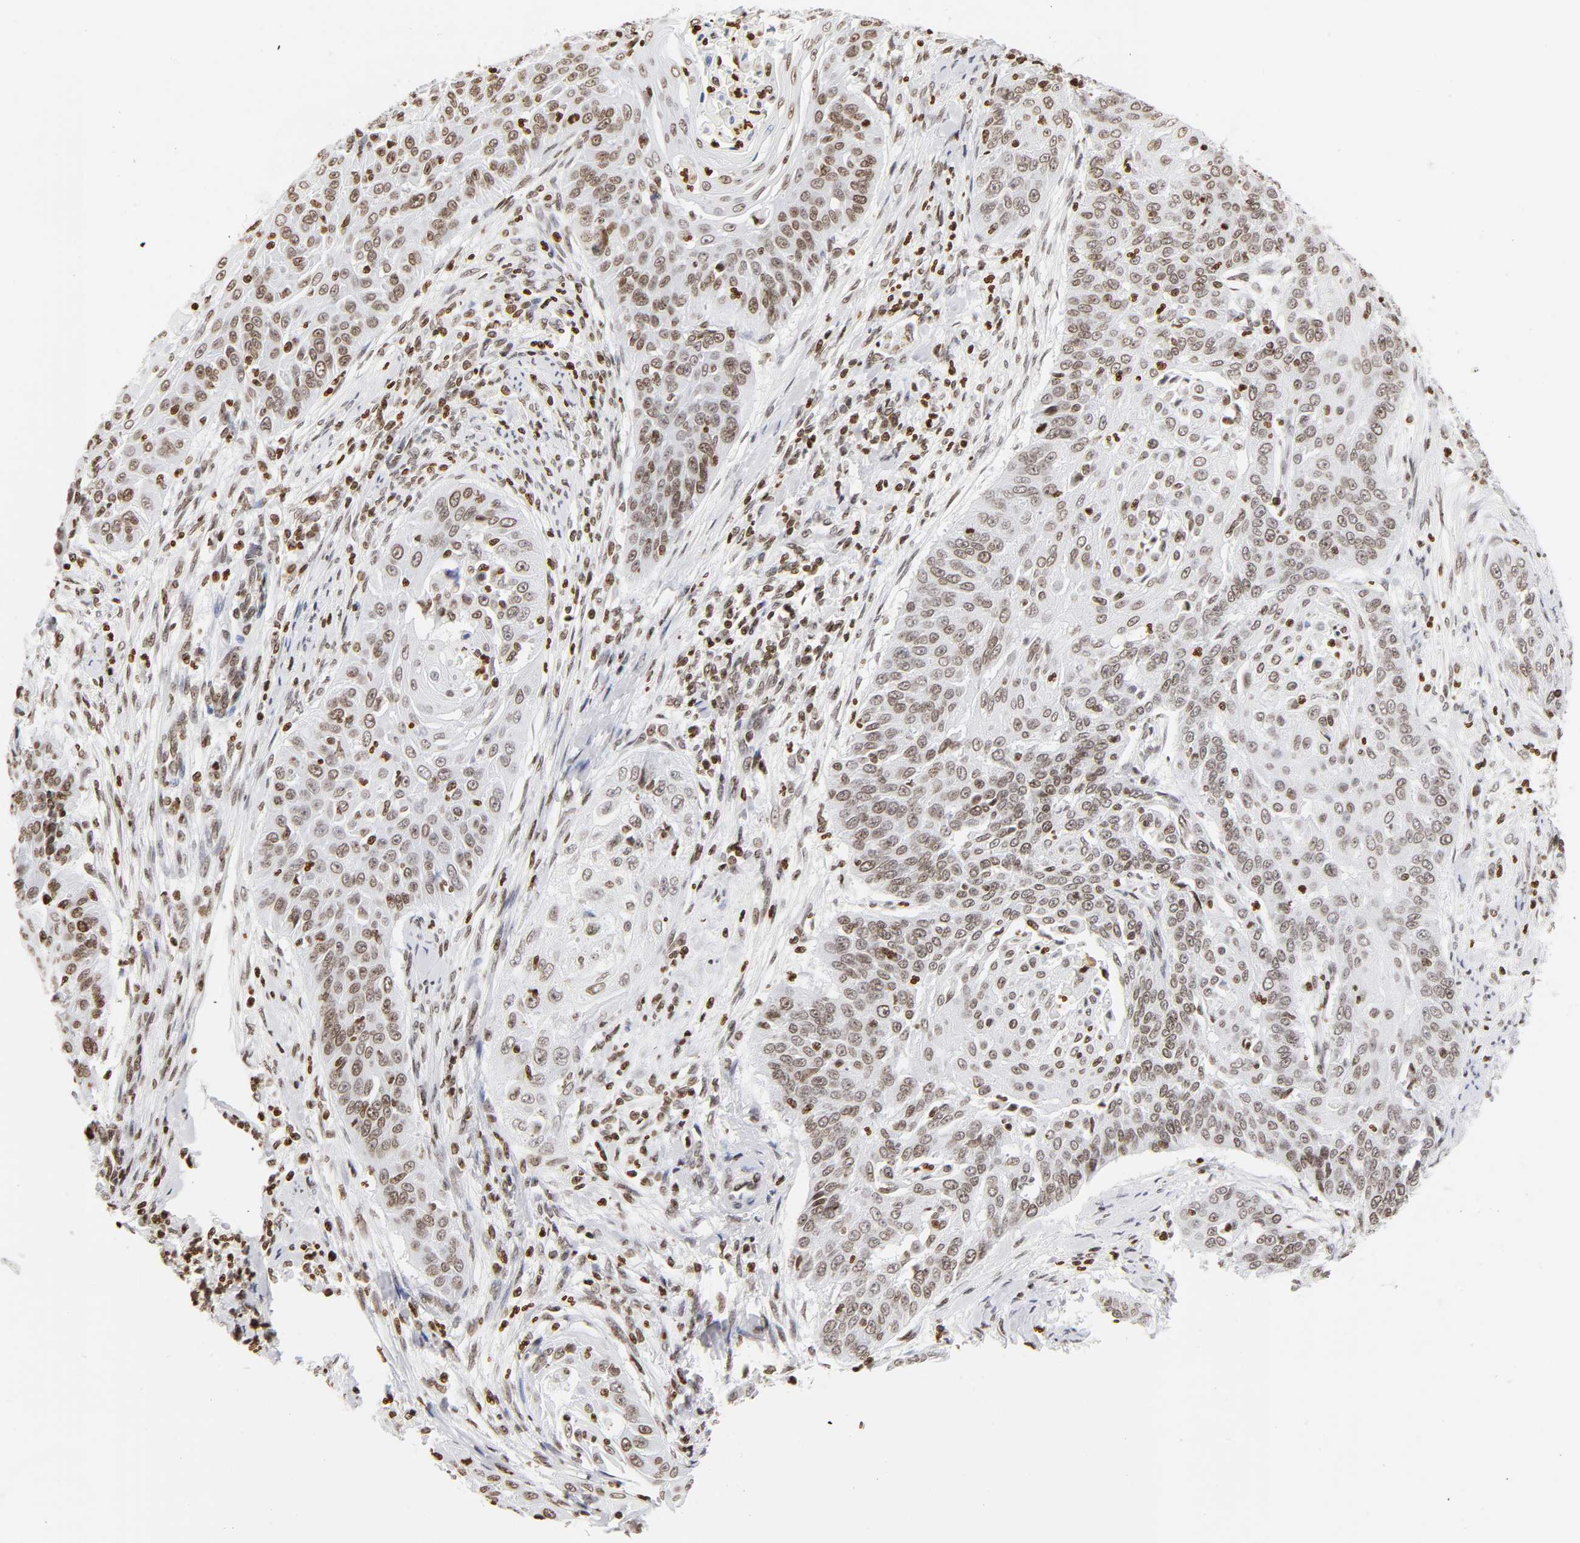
{"staining": {"intensity": "weak", "quantity": ">75%", "location": "nuclear"}, "tissue": "cervical cancer", "cell_type": "Tumor cells", "image_type": "cancer", "snomed": [{"axis": "morphology", "description": "Squamous cell carcinoma, NOS"}, {"axis": "topography", "description": "Cervix"}], "caption": "Protein staining by immunohistochemistry shows weak nuclear staining in approximately >75% of tumor cells in squamous cell carcinoma (cervical). (DAB = brown stain, brightfield microscopy at high magnification).", "gene": "H2AC12", "patient": {"sex": "female", "age": 33}}